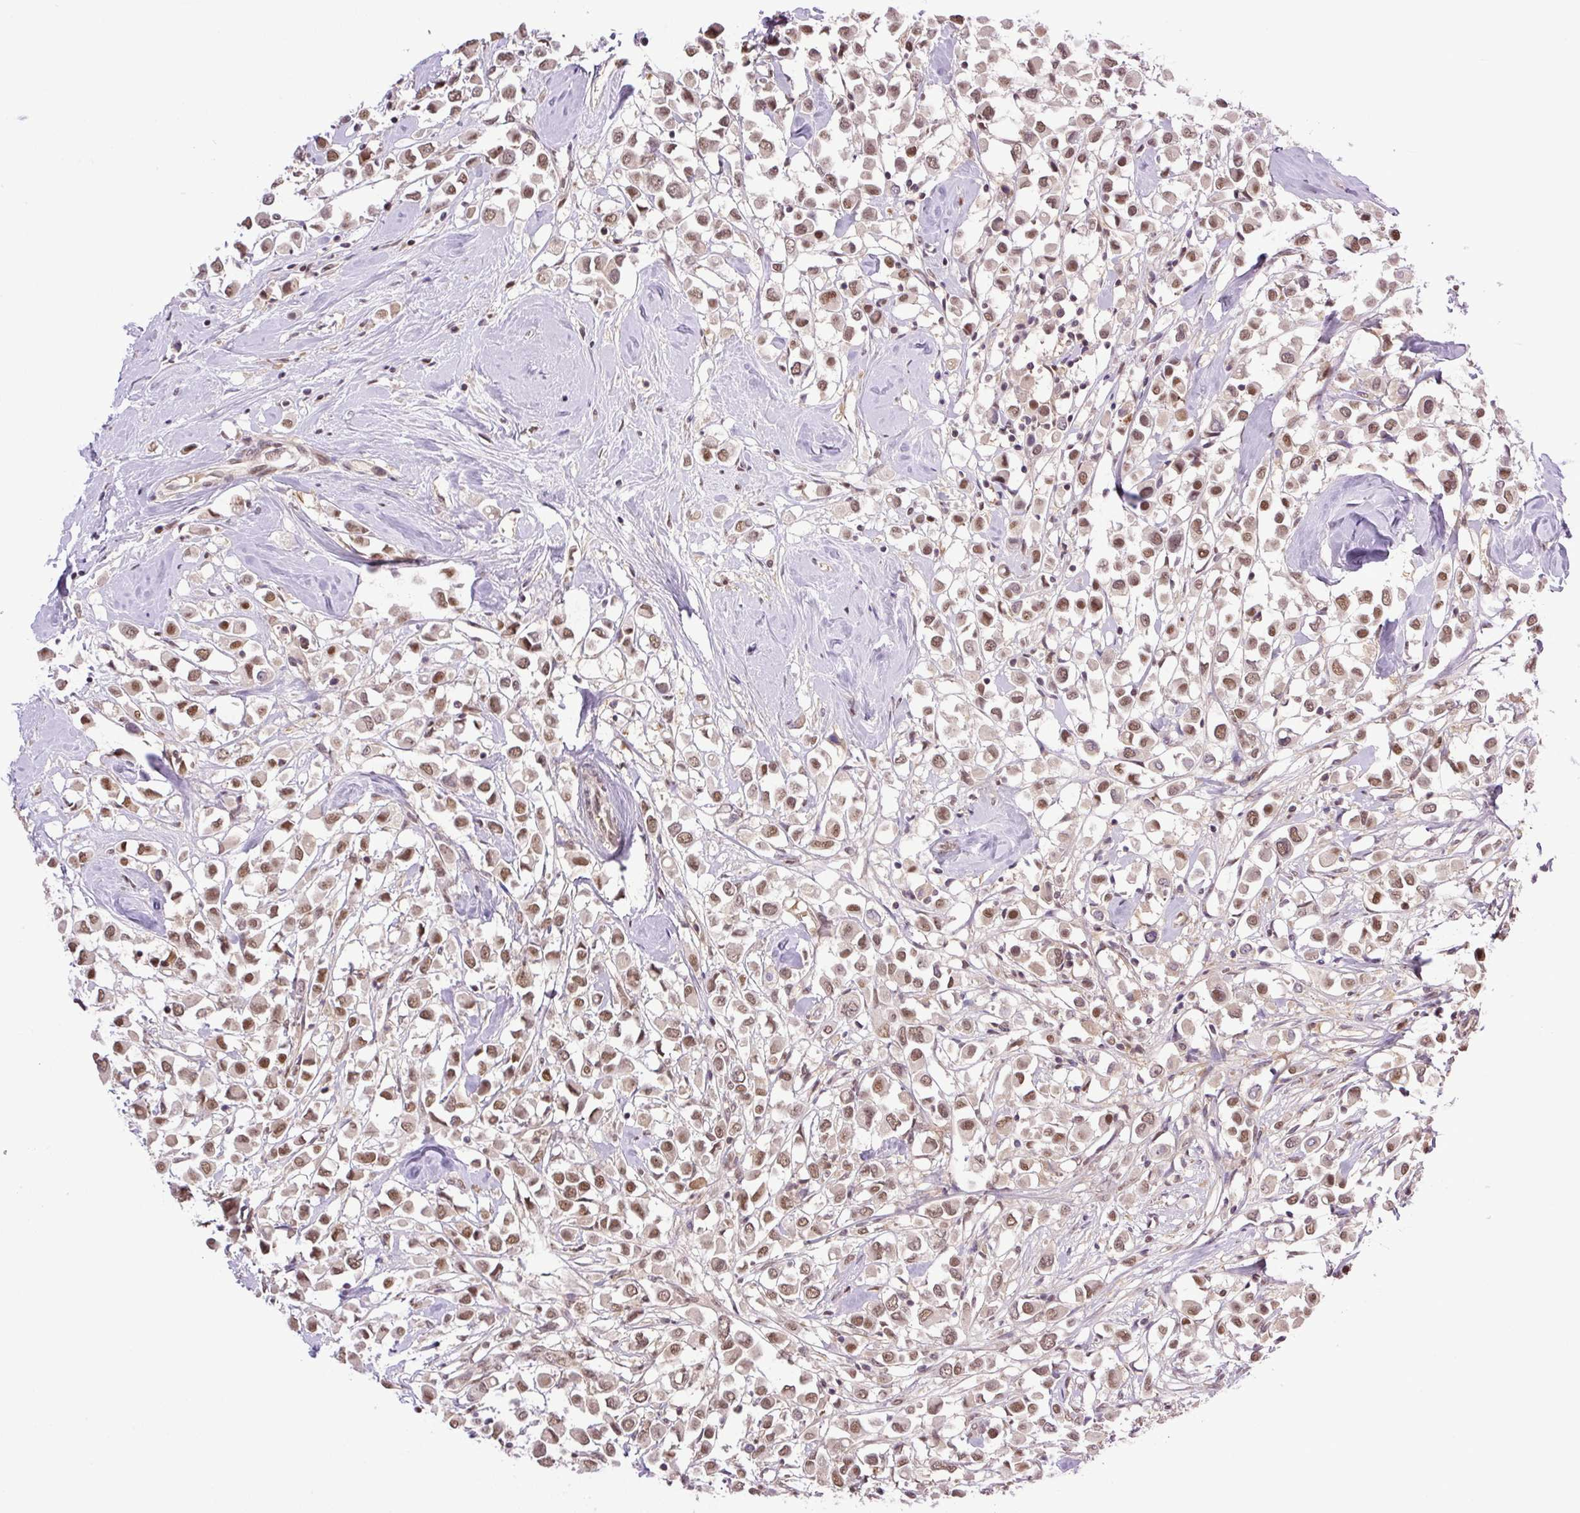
{"staining": {"intensity": "moderate", "quantity": ">75%", "location": "nuclear"}, "tissue": "breast cancer", "cell_type": "Tumor cells", "image_type": "cancer", "snomed": [{"axis": "morphology", "description": "Duct carcinoma"}, {"axis": "topography", "description": "Breast"}], "caption": "Immunohistochemistry (IHC) (DAB (3,3'-diaminobenzidine)) staining of human invasive ductal carcinoma (breast) demonstrates moderate nuclear protein staining in about >75% of tumor cells. Using DAB (3,3'-diaminobenzidine) (brown) and hematoxylin (blue) stains, captured at high magnification using brightfield microscopy.", "gene": "SGTA", "patient": {"sex": "female", "age": 61}}